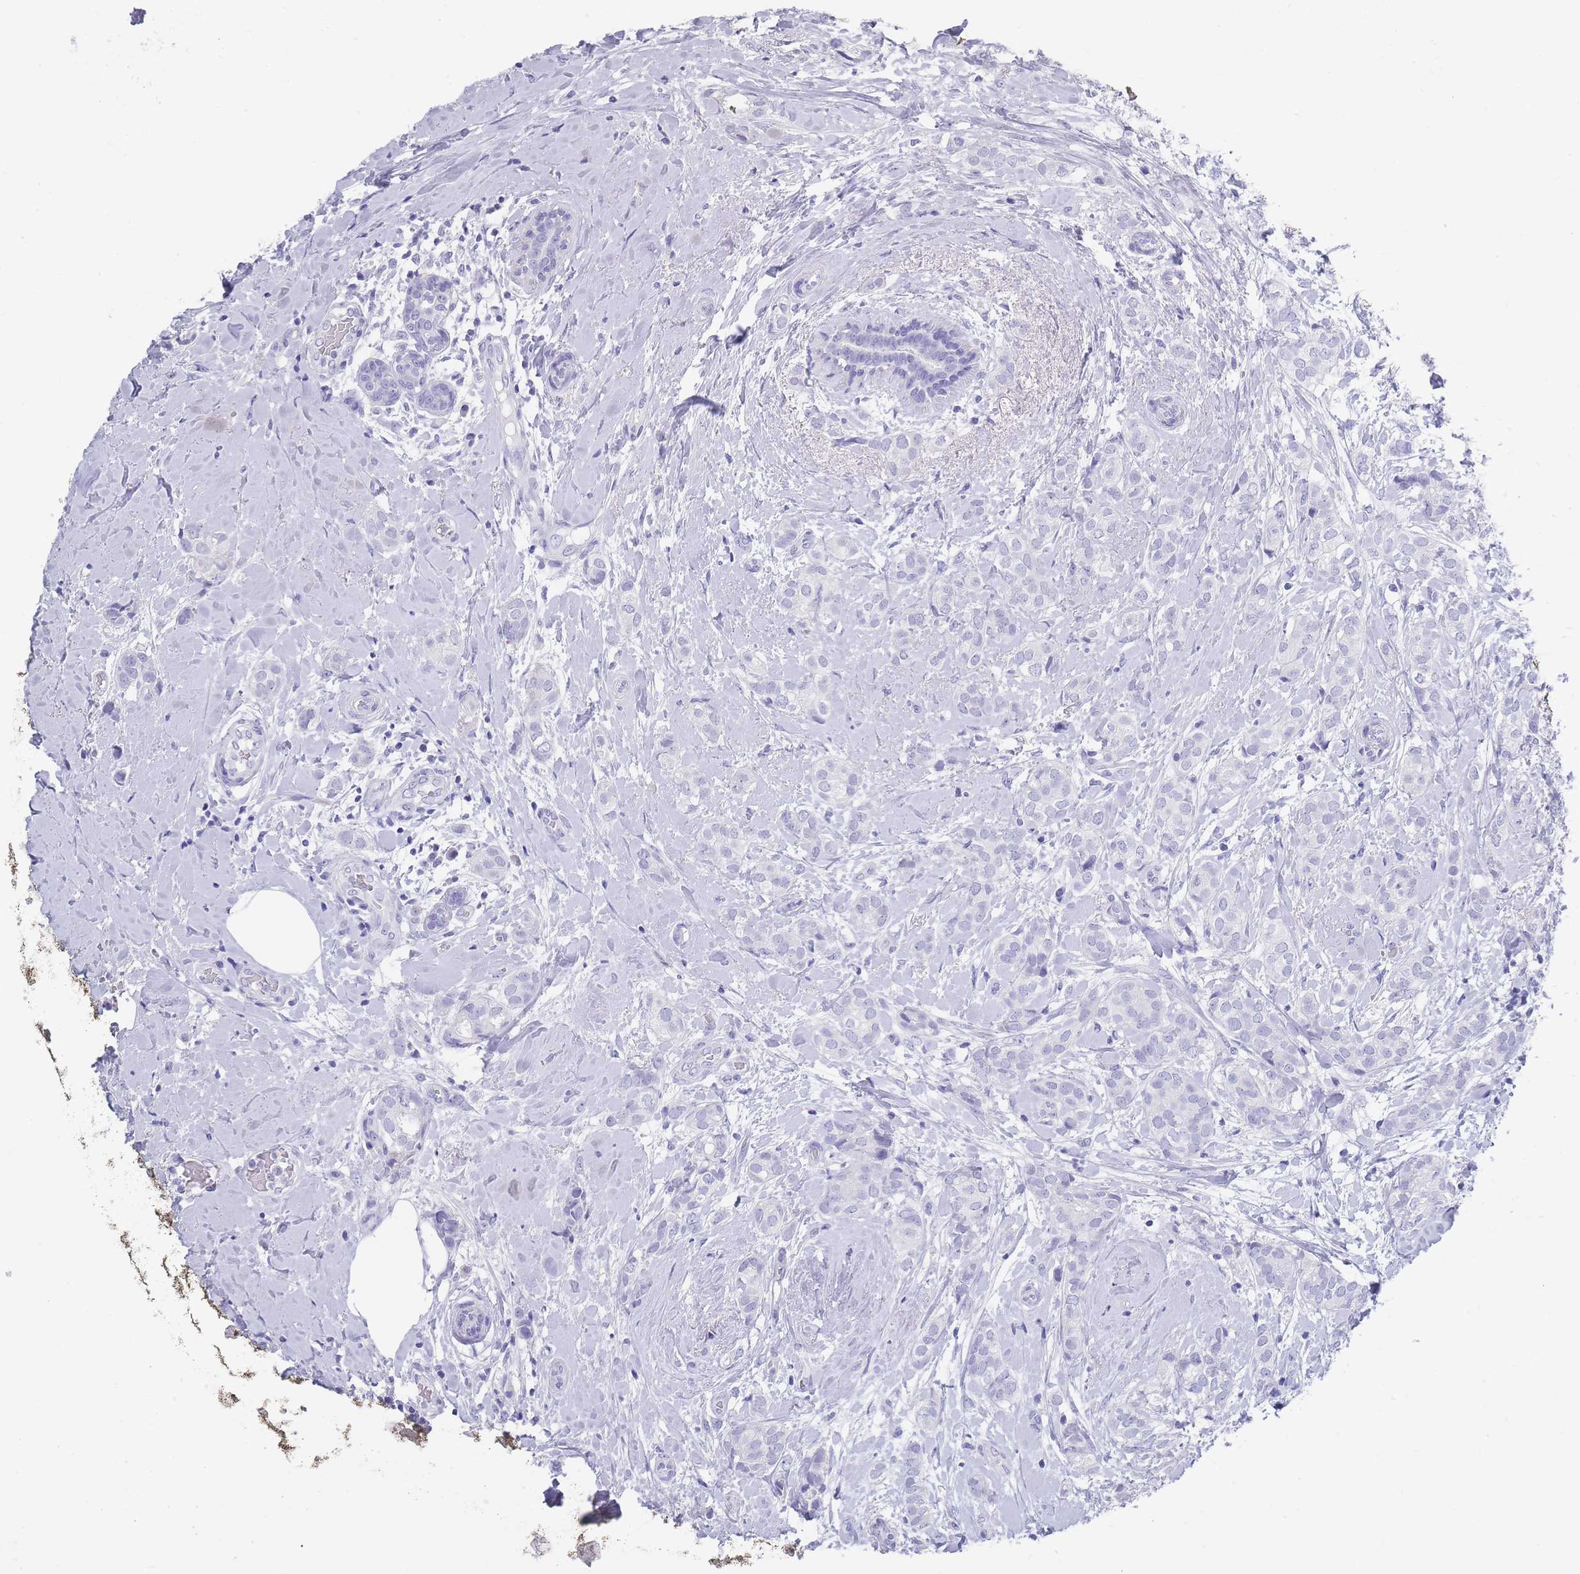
{"staining": {"intensity": "negative", "quantity": "none", "location": "none"}, "tissue": "breast cancer", "cell_type": "Tumor cells", "image_type": "cancer", "snomed": [{"axis": "morphology", "description": "Duct carcinoma"}, {"axis": "topography", "description": "Breast"}], "caption": "Breast cancer was stained to show a protein in brown. There is no significant expression in tumor cells.", "gene": "RAB2B", "patient": {"sex": "female", "age": 73}}